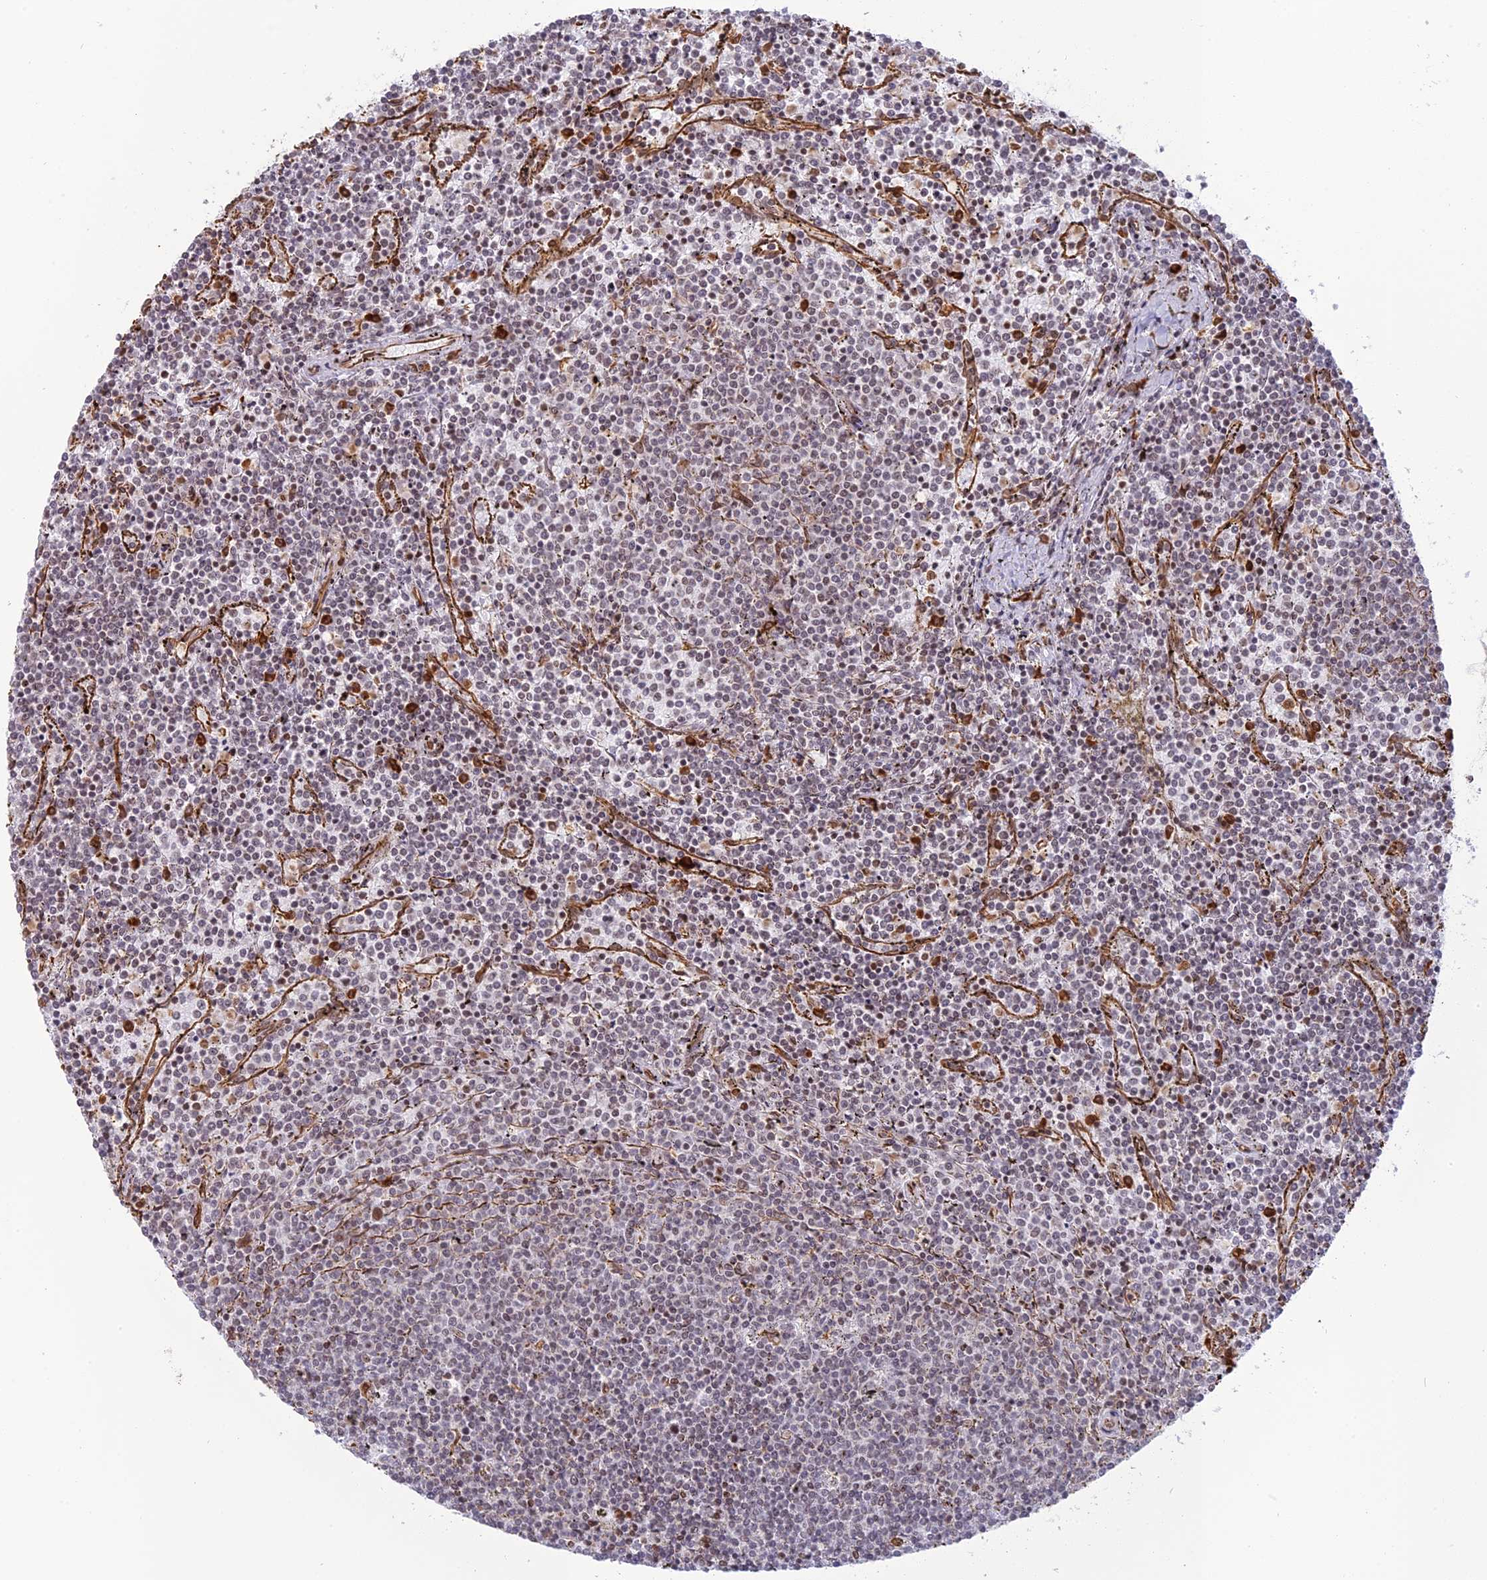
{"staining": {"intensity": "negative", "quantity": "none", "location": "none"}, "tissue": "lymphoma", "cell_type": "Tumor cells", "image_type": "cancer", "snomed": [{"axis": "morphology", "description": "Malignant lymphoma, non-Hodgkin's type, Low grade"}, {"axis": "topography", "description": "Spleen"}], "caption": "DAB (3,3'-diaminobenzidine) immunohistochemical staining of low-grade malignant lymphoma, non-Hodgkin's type exhibits no significant positivity in tumor cells.", "gene": "APOBR", "patient": {"sex": "female", "age": 50}}